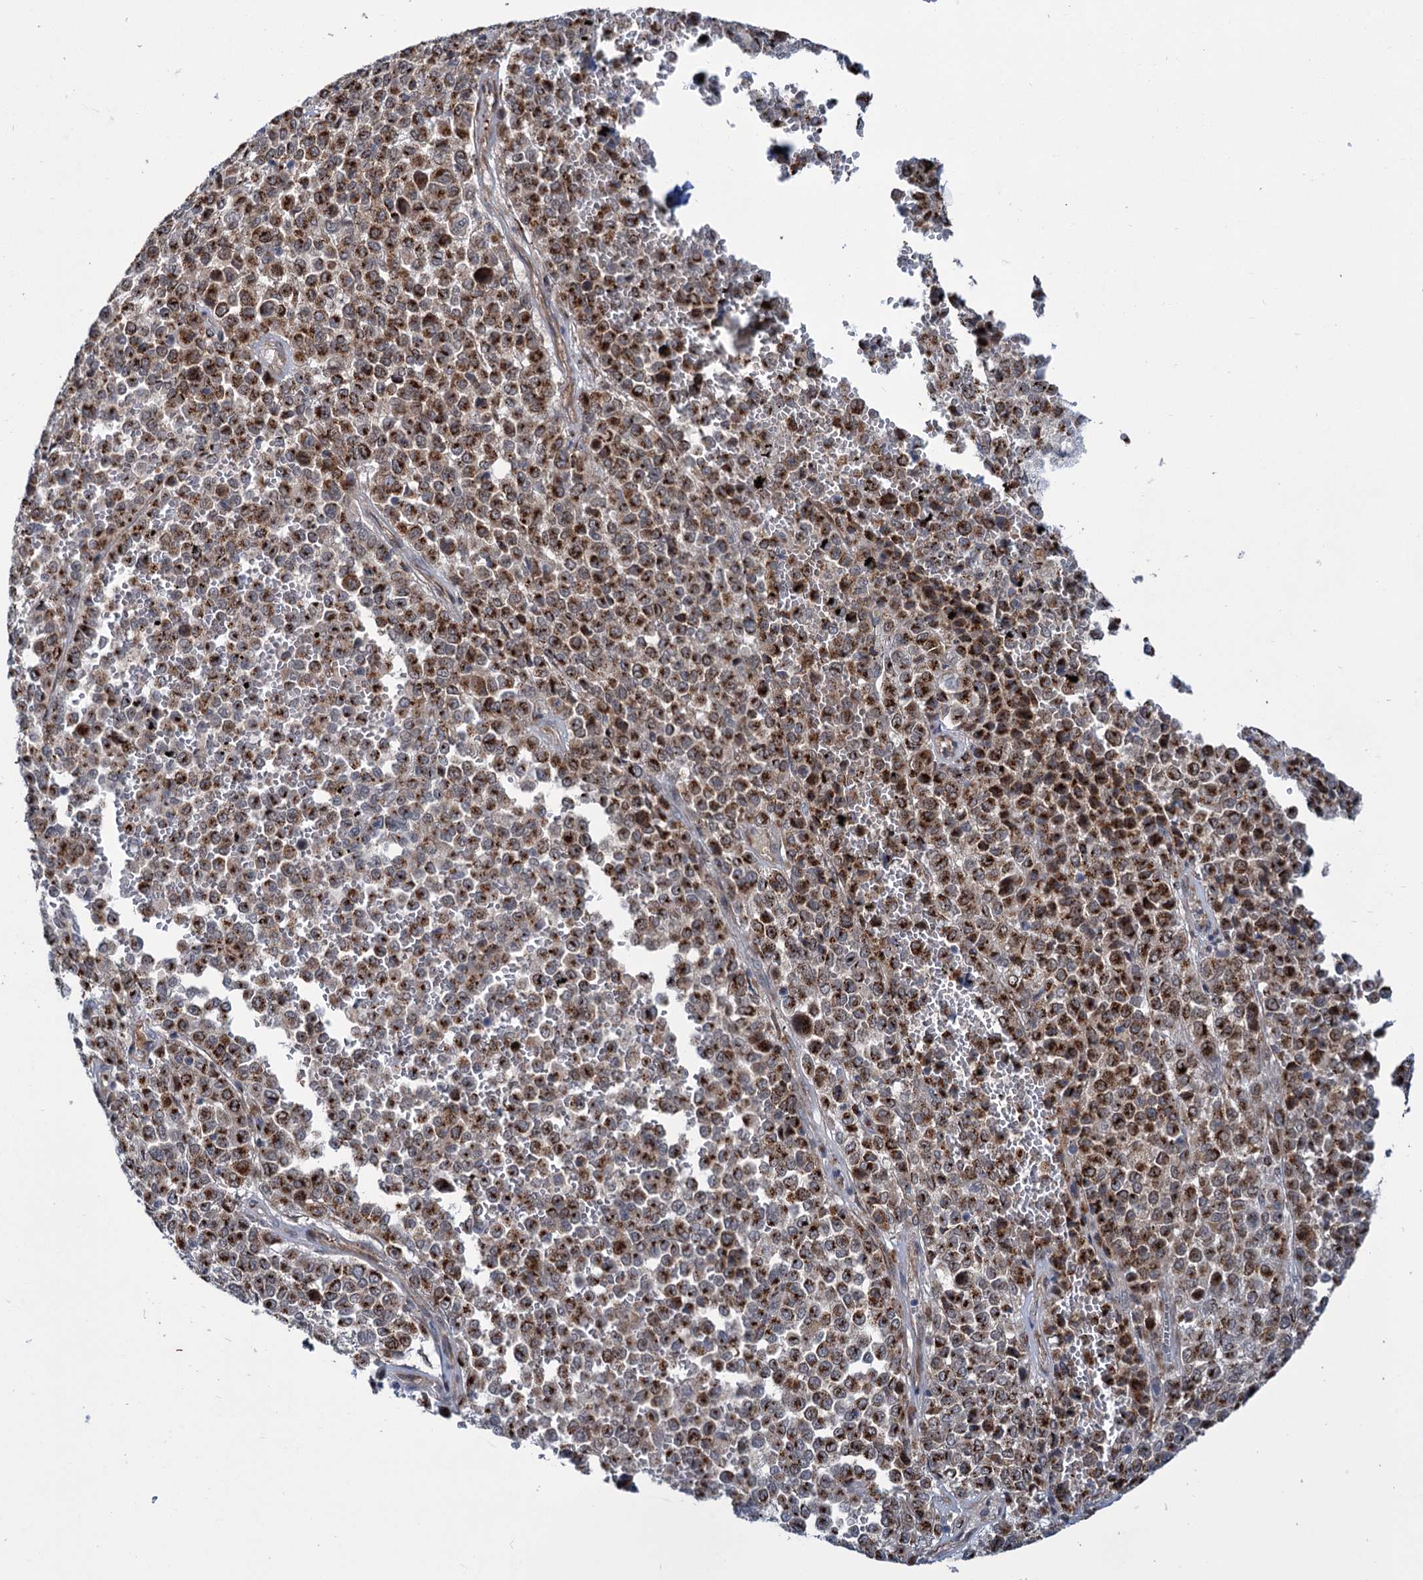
{"staining": {"intensity": "strong", "quantity": ">75%", "location": "cytoplasmic/membranous"}, "tissue": "melanoma", "cell_type": "Tumor cells", "image_type": "cancer", "snomed": [{"axis": "morphology", "description": "Malignant melanoma, Metastatic site"}, {"axis": "topography", "description": "Pancreas"}], "caption": "Immunohistochemical staining of melanoma shows strong cytoplasmic/membranous protein positivity in approximately >75% of tumor cells. The staining was performed using DAB (3,3'-diaminobenzidine) to visualize the protein expression in brown, while the nuclei were stained in blue with hematoxylin (Magnification: 20x).", "gene": "ELP4", "patient": {"sex": "female", "age": 30}}